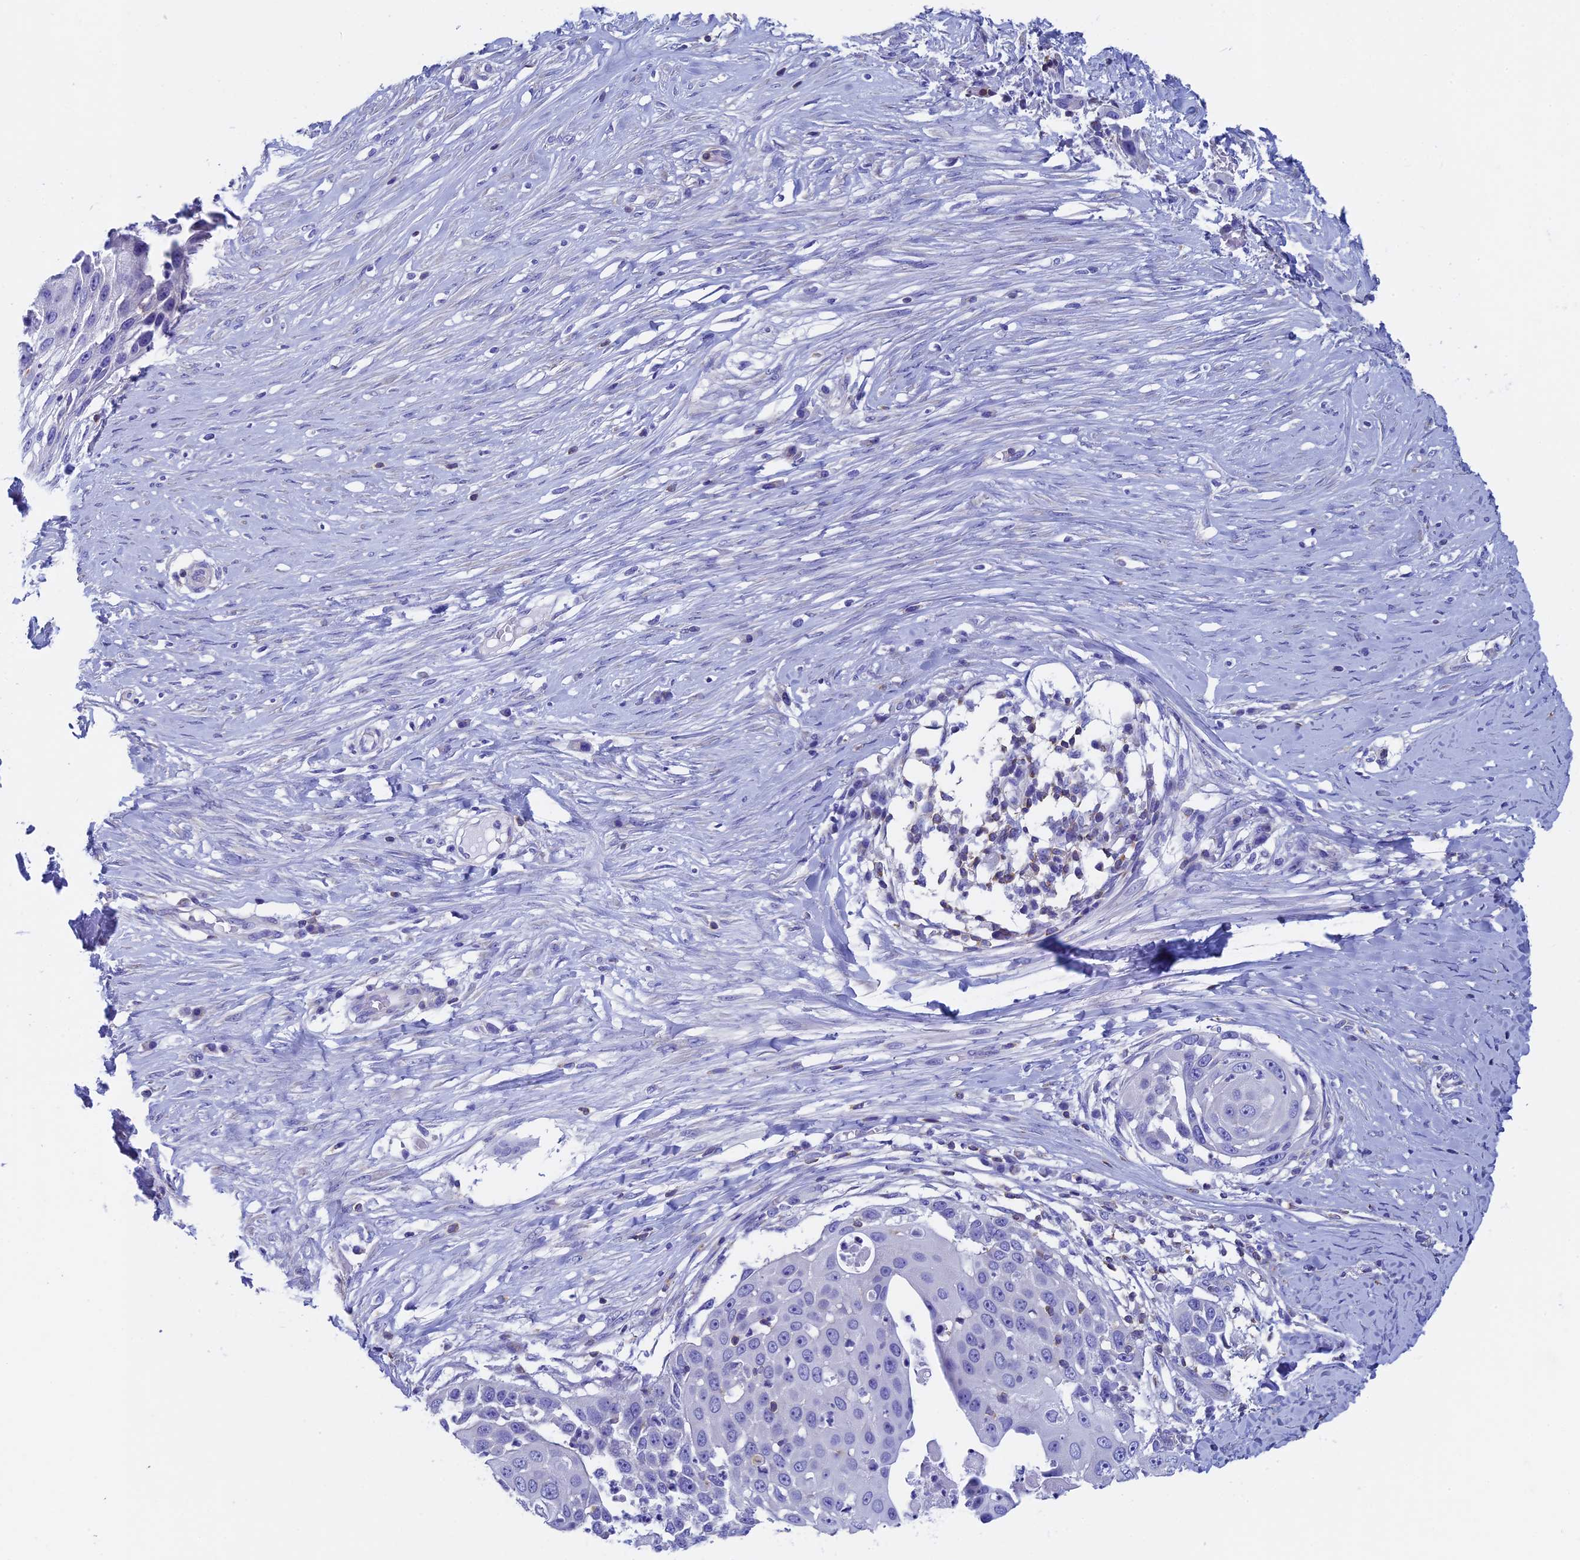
{"staining": {"intensity": "negative", "quantity": "none", "location": "none"}, "tissue": "skin cancer", "cell_type": "Tumor cells", "image_type": "cancer", "snomed": [{"axis": "morphology", "description": "Squamous cell carcinoma, NOS"}, {"axis": "topography", "description": "Skin"}], "caption": "This is a photomicrograph of IHC staining of skin squamous cell carcinoma, which shows no positivity in tumor cells.", "gene": "SEPTIN1", "patient": {"sex": "female", "age": 44}}